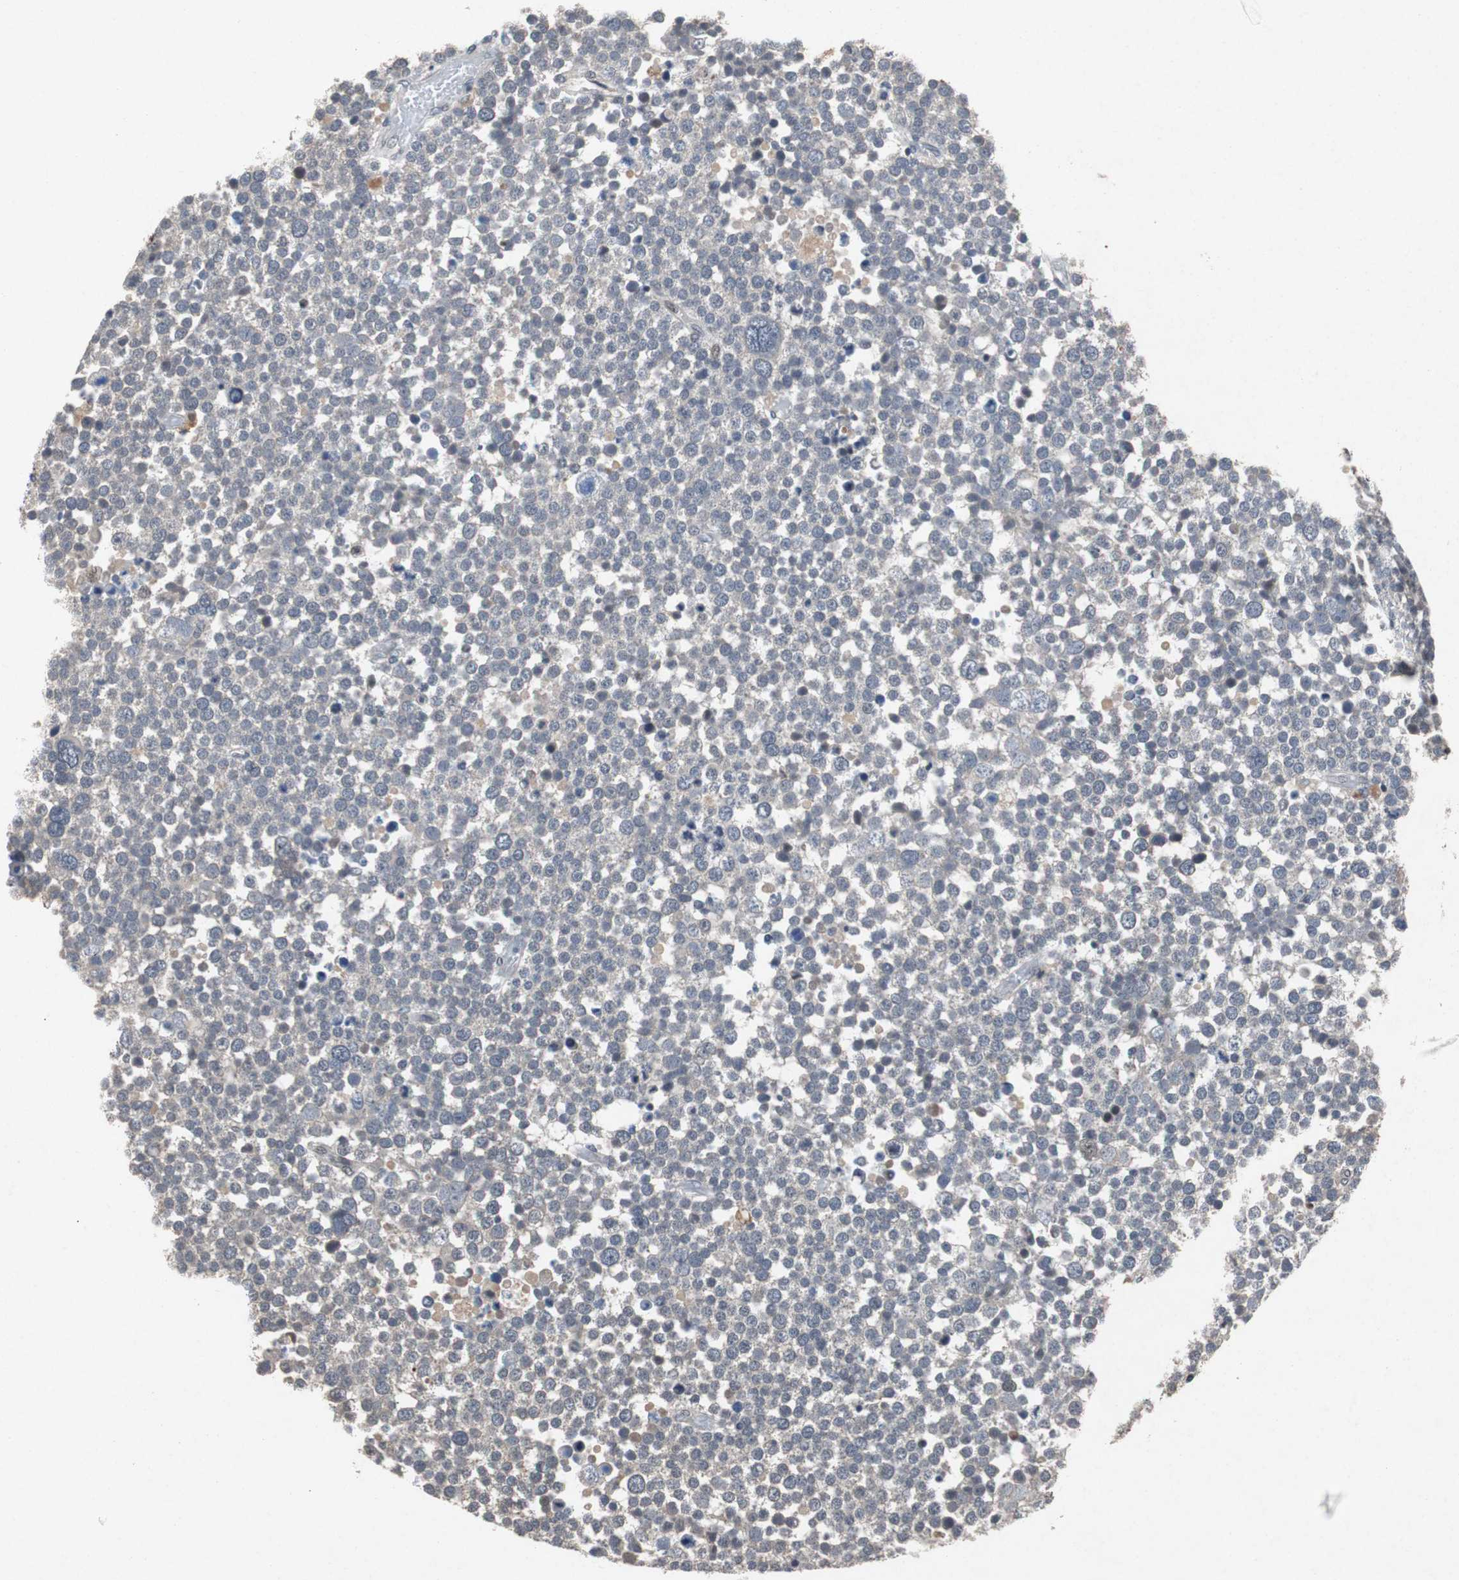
{"staining": {"intensity": "moderate", "quantity": "25%-75%", "location": "cytoplasmic/membranous"}, "tissue": "testis cancer", "cell_type": "Tumor cells", "image_type": "cancer", "snomed": [{"axis": "morphology", "description": "Seminoma, NOS"}, {"axis": "topography", "description": "Testis"}], "caption": "IHC (DAB (3,3'-diaminobenzidine)) staining of testis seminoma shows moderate cytoplasmic/membranous protein staining in approximately 25%-75% of tumor cells.", "gene": "TP63", "patient": {"sex": "male", "age": 71}}